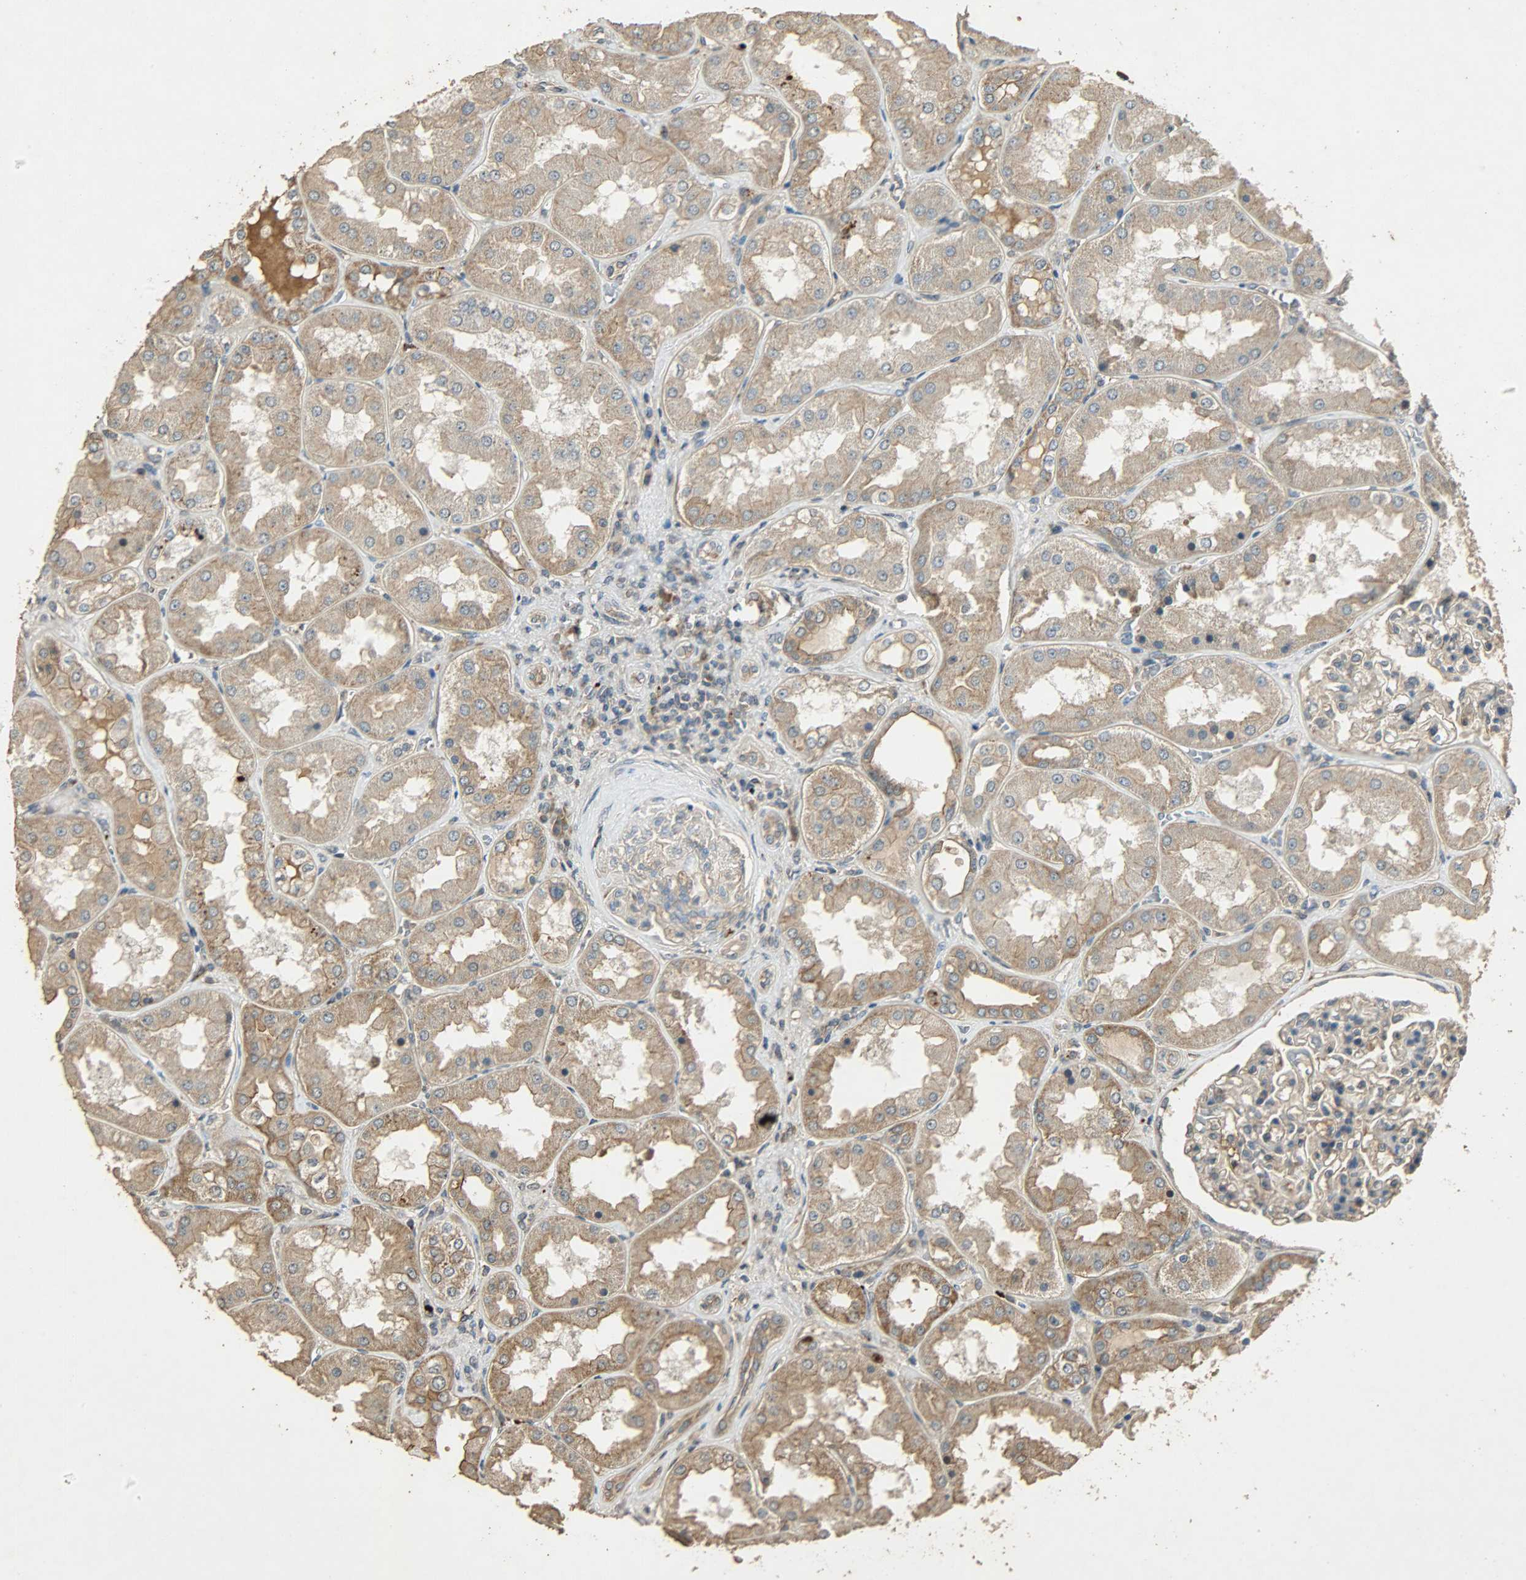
{"staining": {"intensity": "moderate", "quantity": ">75%", "location": "cytoplasmic/membranous"}, "tissue": "kidney", "cell_type": "Cells in glomeruli", "image_type": "normal", "snomed": [{"axis": "morphology", "description": "Normal tissue, NOS"}, {"axis": "topography", "description": "Kidney"}], "caption": "High-power microscopy captured an IHC micrograph of benign kidney, revealing moderate cytoplasmic/membranous positivity in about >75% of cells in glomeruli.", "gene": "ATP2B1", "patient": {"sex": "female", "age": 56}}